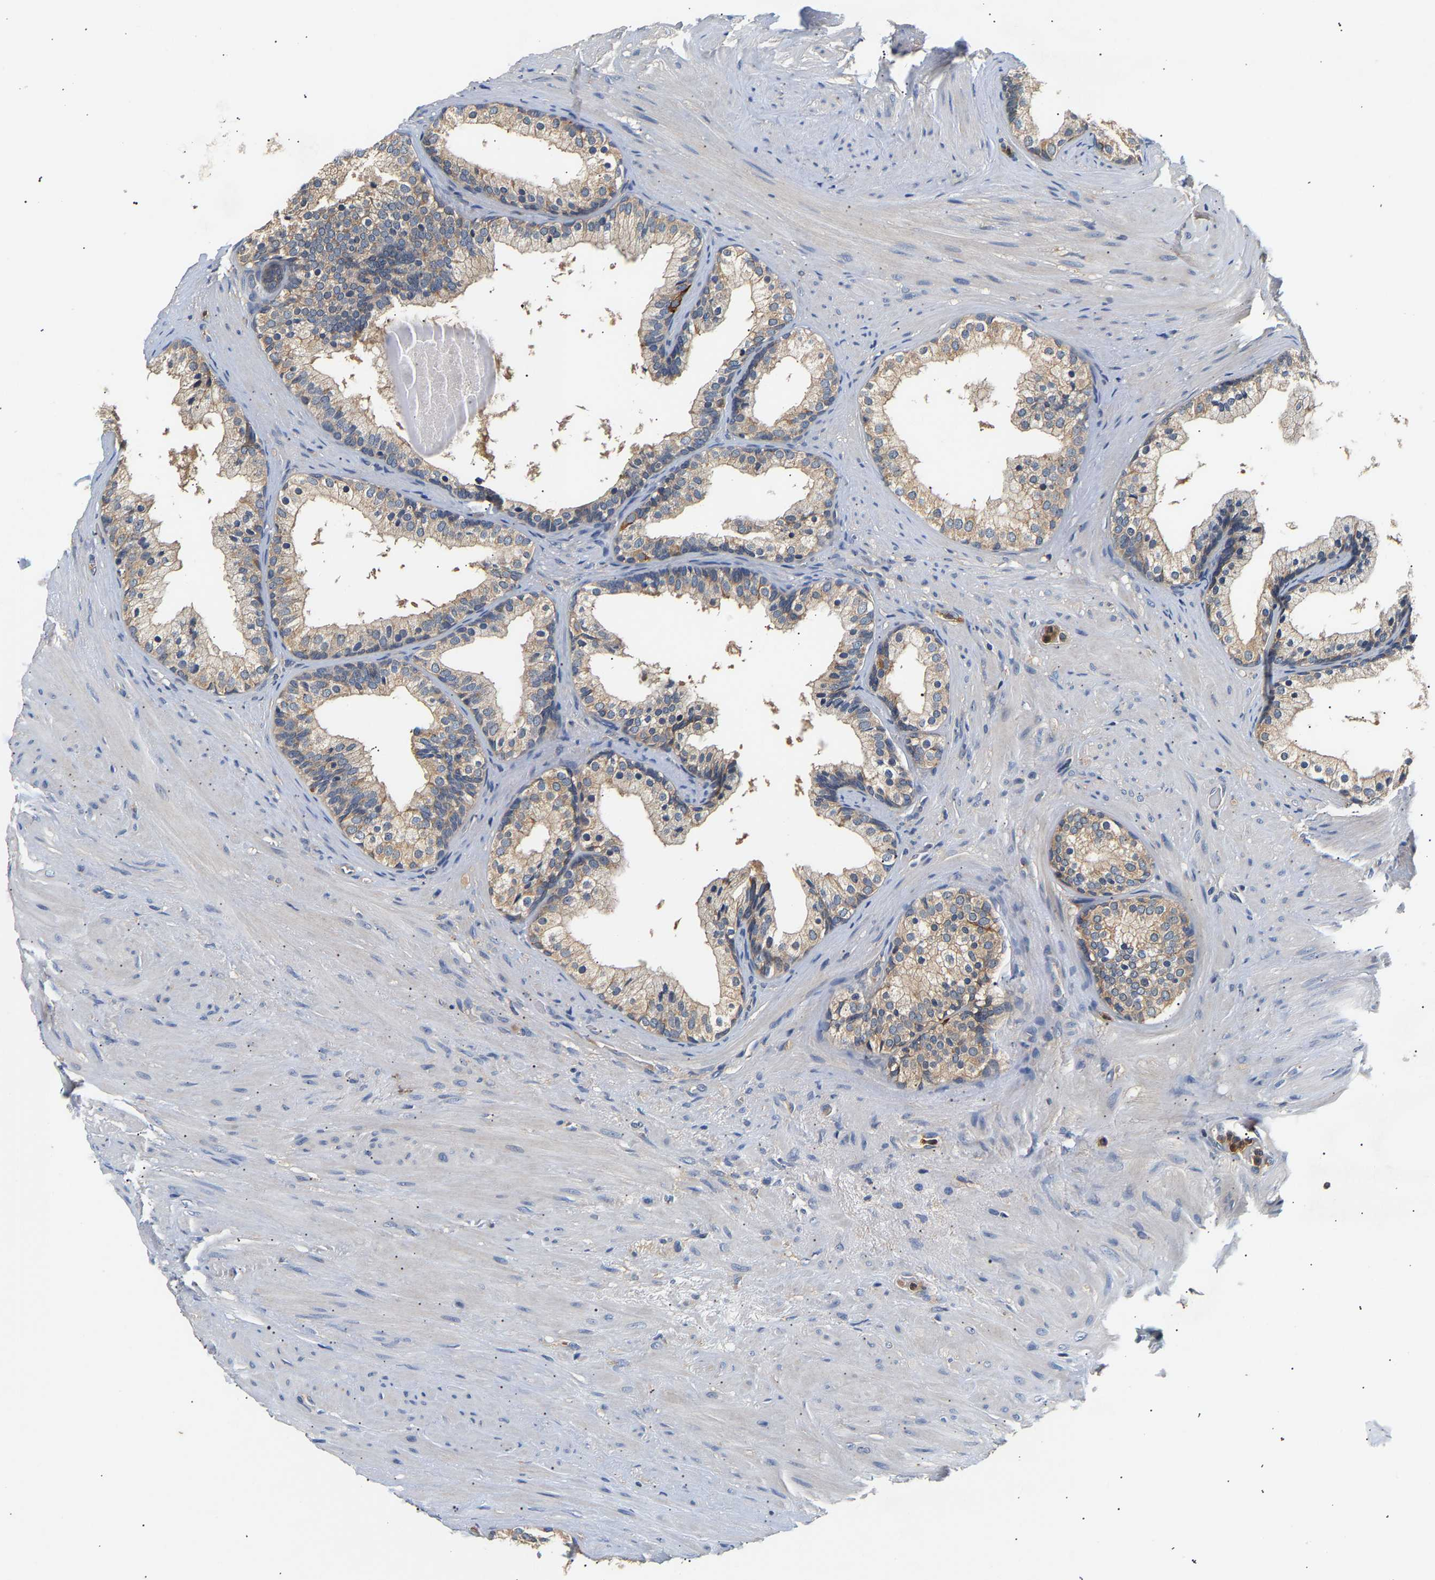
{"staining": {"intensity": "weak", "quantity": "<25%", "location": "cytoplasmic/membranous"}, "tissue": "prostate cancer", "cell_type": "Tumor cells", "image_type": "cancer", "snomed": [{"axis": "morphology", "description": "Adenocarcinoma, Low grade"}, {"axis": "topography", "description": "Prostate"}], "caption": "Tumor cells are negative for brown protein staining in low-grade adenocarcinoma (prostate). Nuclei are stained in blue.", "gene": "PPID", "patient": {"sex": "male", "age": 69}}